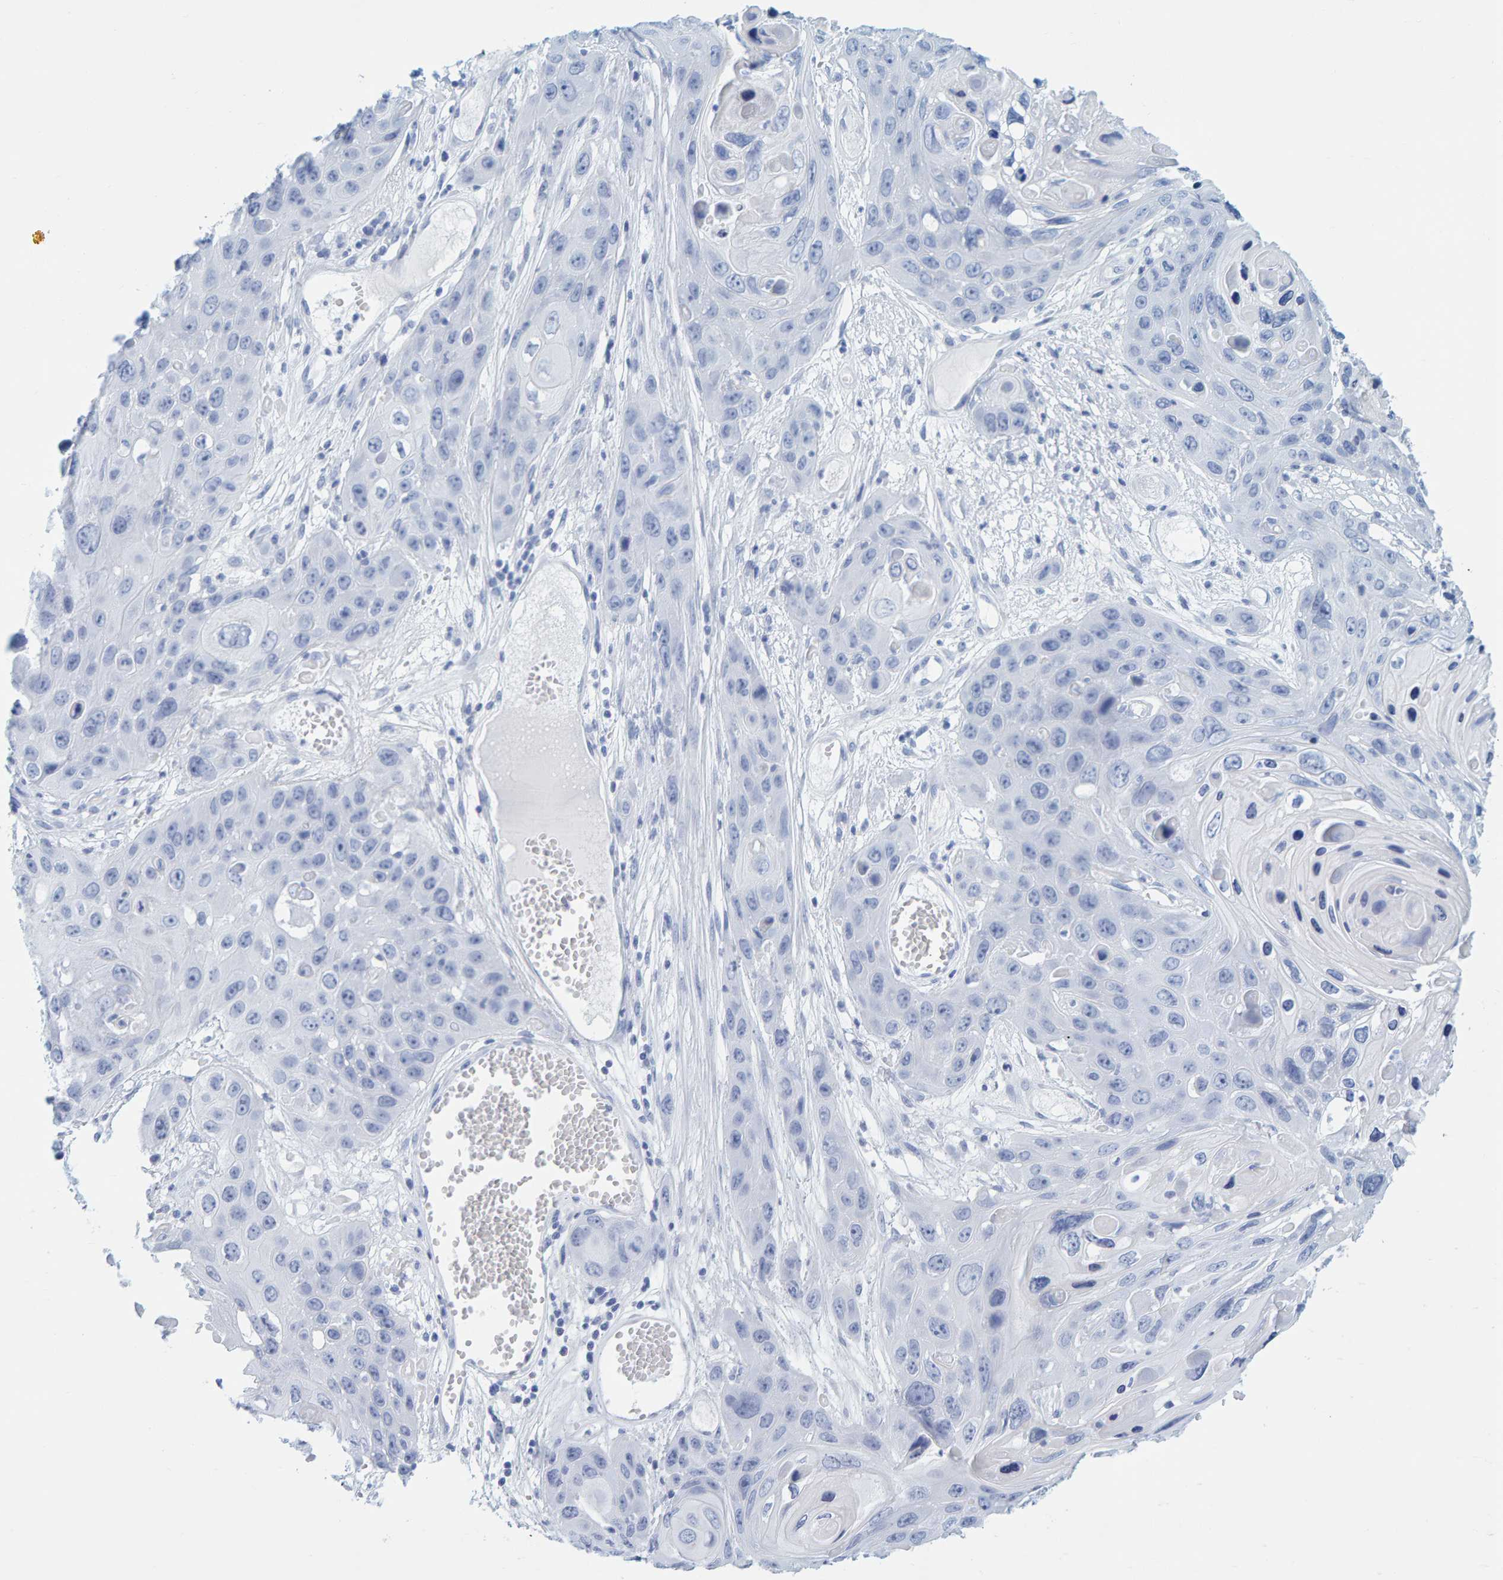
{"staining": {"intensity": "negative", "quantity": "none", "location": "none"}, "tissue": "skin cancer", "cell_type": "Tumor cells", "image_type": "cancer", "snomed": [{"axis": "morphology", "description": "Squamous cell carcinoma, NOS"}, {"axis": "topography", "description": "Skin"}], "caption": "High power microscopy photomicrograph of an immunohistochemistry (IHC) photomicrograph of squamous cell carcinoma (skin), revealing no significant staining in tumor cells.", "gene": "SFTPC", "patient": {"sex": "male", "age": 55}}